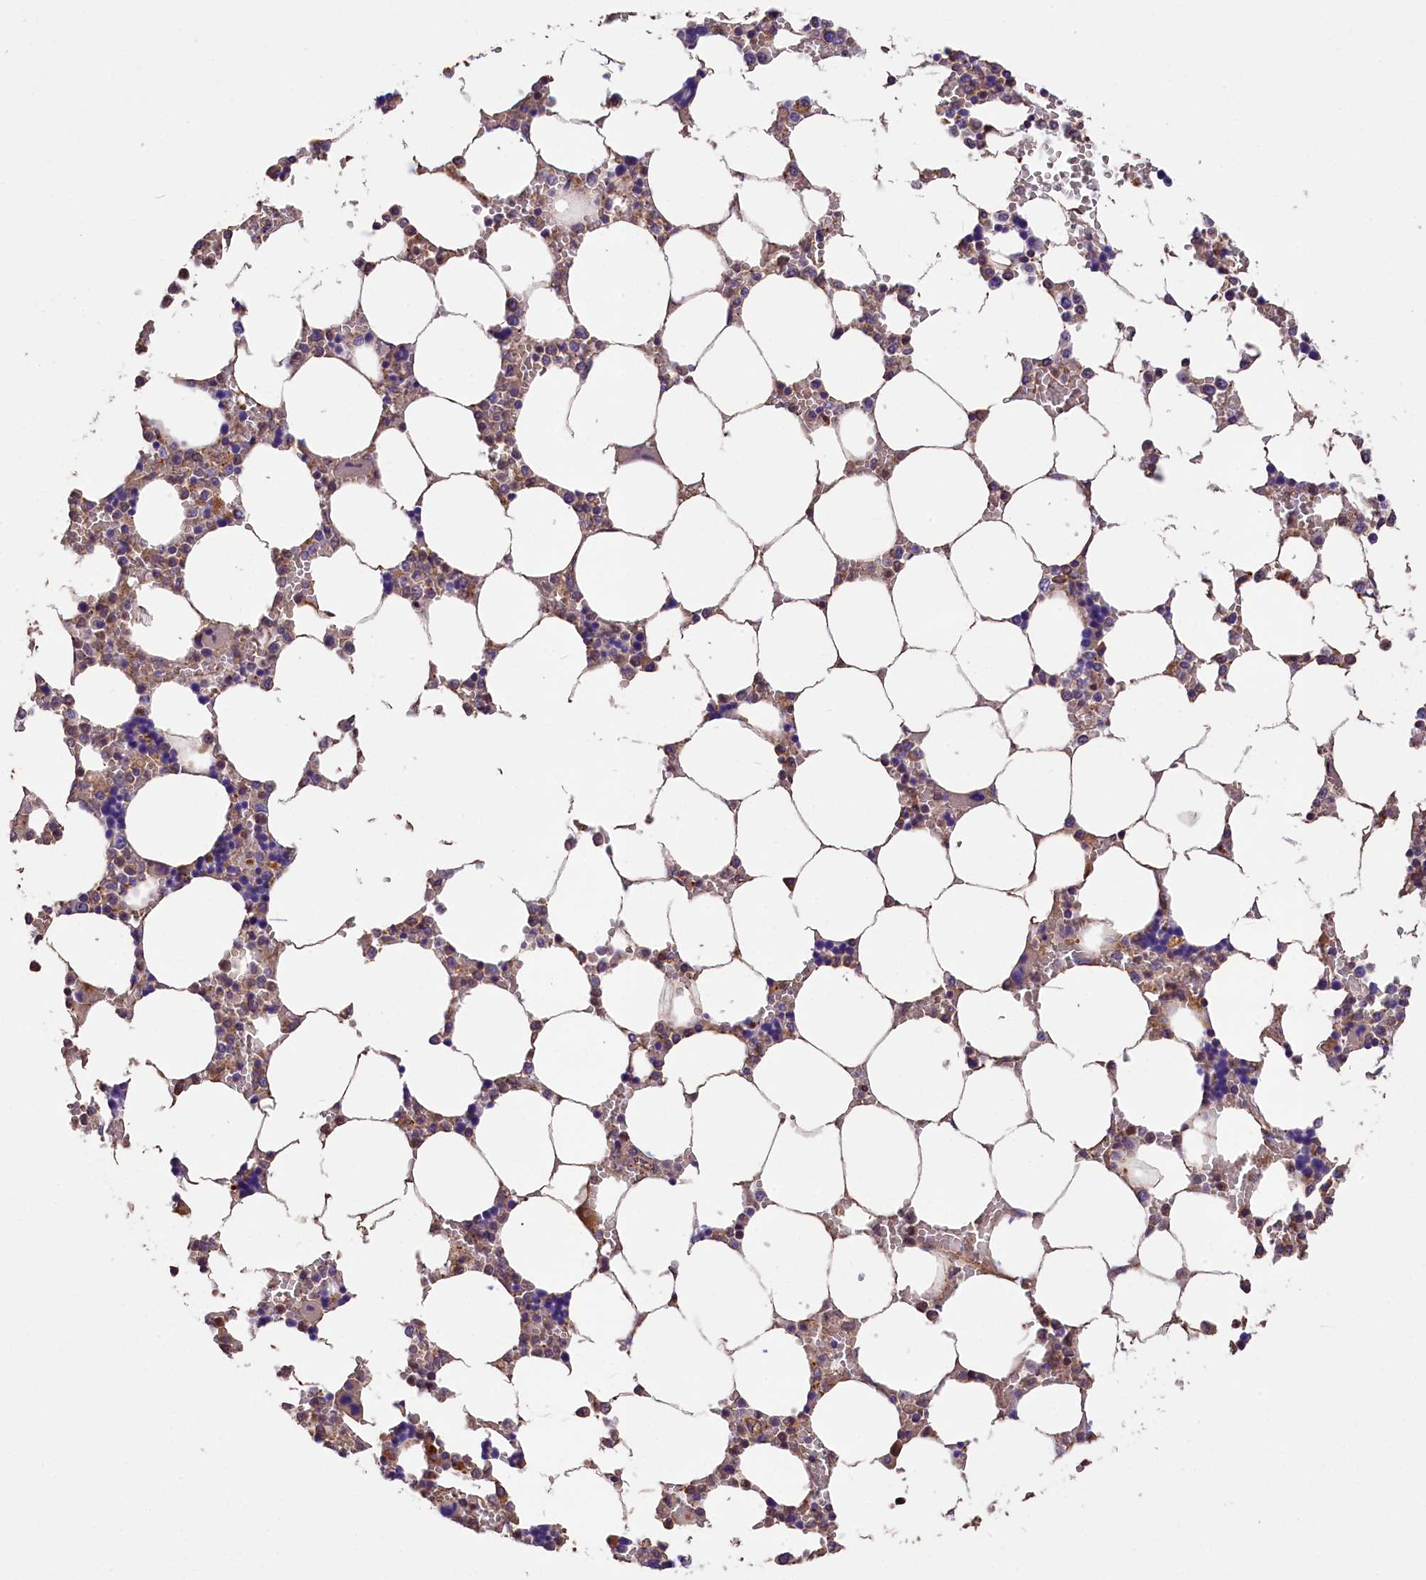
{"staining": {"intensity": "moderate", "quantity": "<25%", "location": "cytoplasmic/membranous"}, "tissue": "bone marrow", "cell_type": "Hematopoietic cells", "image_type": "normal", "snomed": [{"axis": "morphology", "description": "Normal tissue, NOS"}, {"axis": "topography", "description": "Bone marrow"}], "caption": "Immunohistochemical staining of normal human bone marrow displays moderate cytoplasmic/membranous protein staining in approximately <25% of hematopoietic cells.", "gene": "ERMARD", "patient": {"sex": "male", "age": 64}}